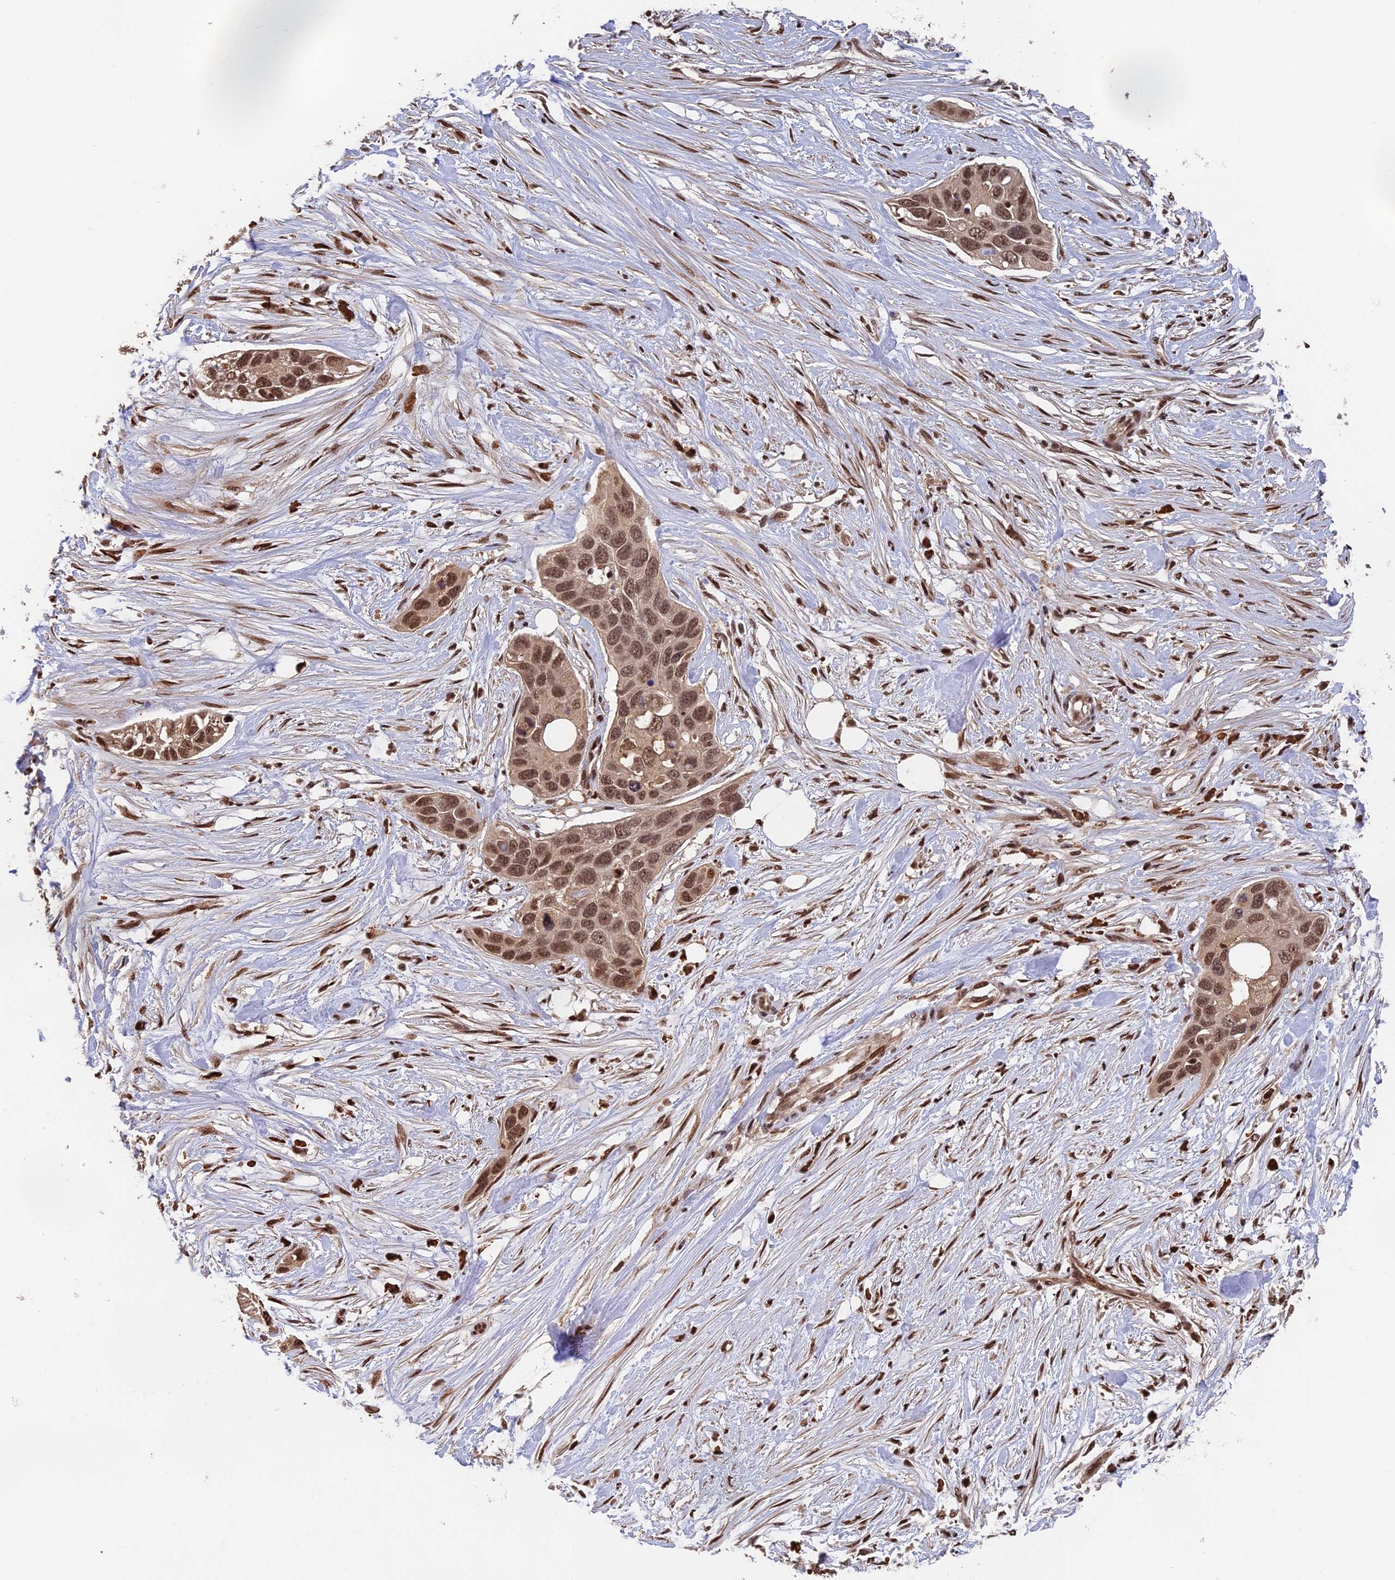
{"staining": {"intensity": "moderate", "quantity": ">75%", "location": "nuclear"}, "tissue": "pancreatic cancer", "cell_type": "Tumor cells", "image_type": "cancer", "snomed": [{"axis": "morphology", "description": "Adenocarcinoma, NOS"}, {"axis": "topography", "description": "Pancreas"}], "caption": "The immunohistochemical stain shows moderate nuclear staining in tumor cells of adenocarcinoma (pancreatic) tissue.", "gene": "OSBPL1A", "patient": {"sex": "female", "age": 60}}